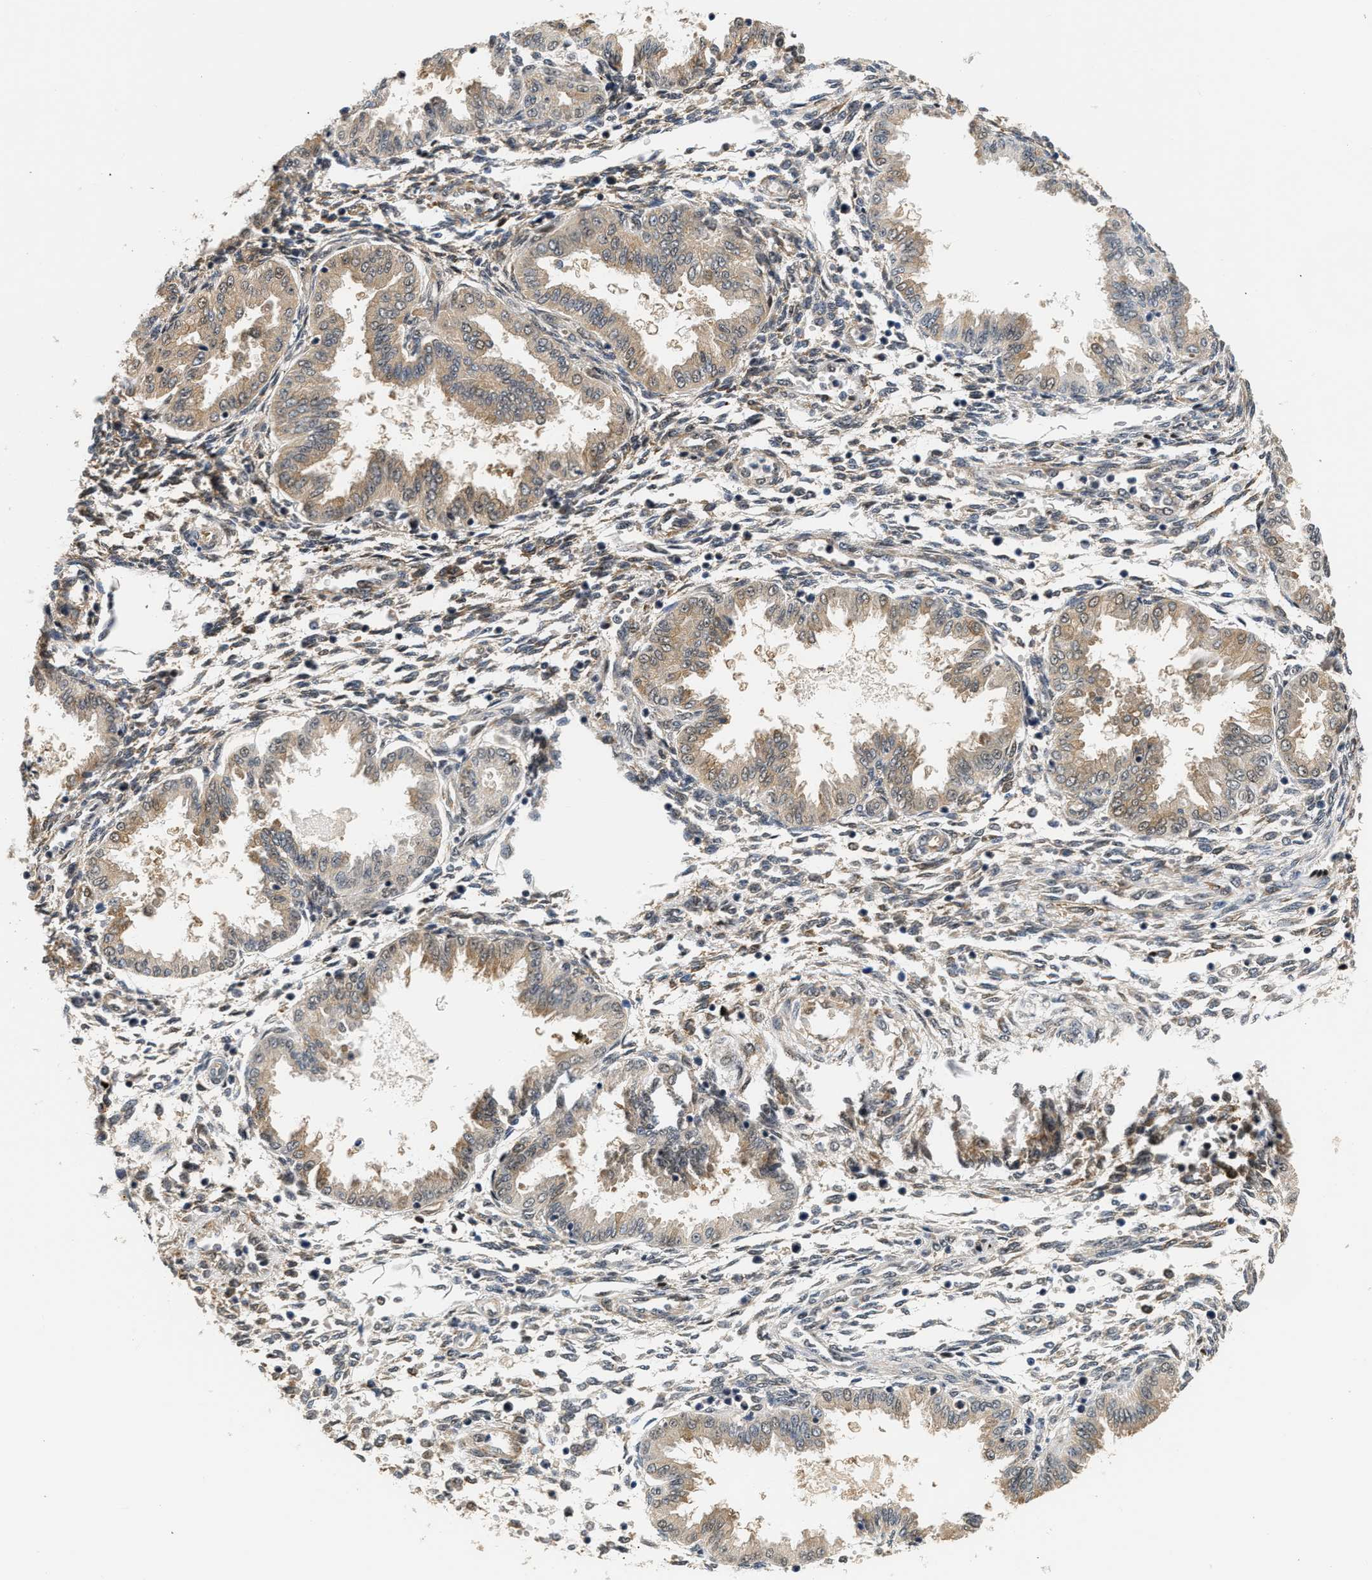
{"staining": {"intensity": "weak", "quantity": ">75%", "location": "cytoplasmic/membranous"}, "tissue": "endometrium", "cell_type": "Cells in endometrial stroma", "image_type": "normal", "snomed": [{"axis": "morphology", "description": "Normal tissue, NOS"}, {"axis": "topography", "description": "Endometrium"}], "caption": "Protein expression by immunohistochemistry (IHC) shows weak cytoplasmic/membranous staining in about >75% of cells in endometrial stroma in benign endometrium.", "gene": "LARP6", "patient": {"sex": "female", "age": 33}}